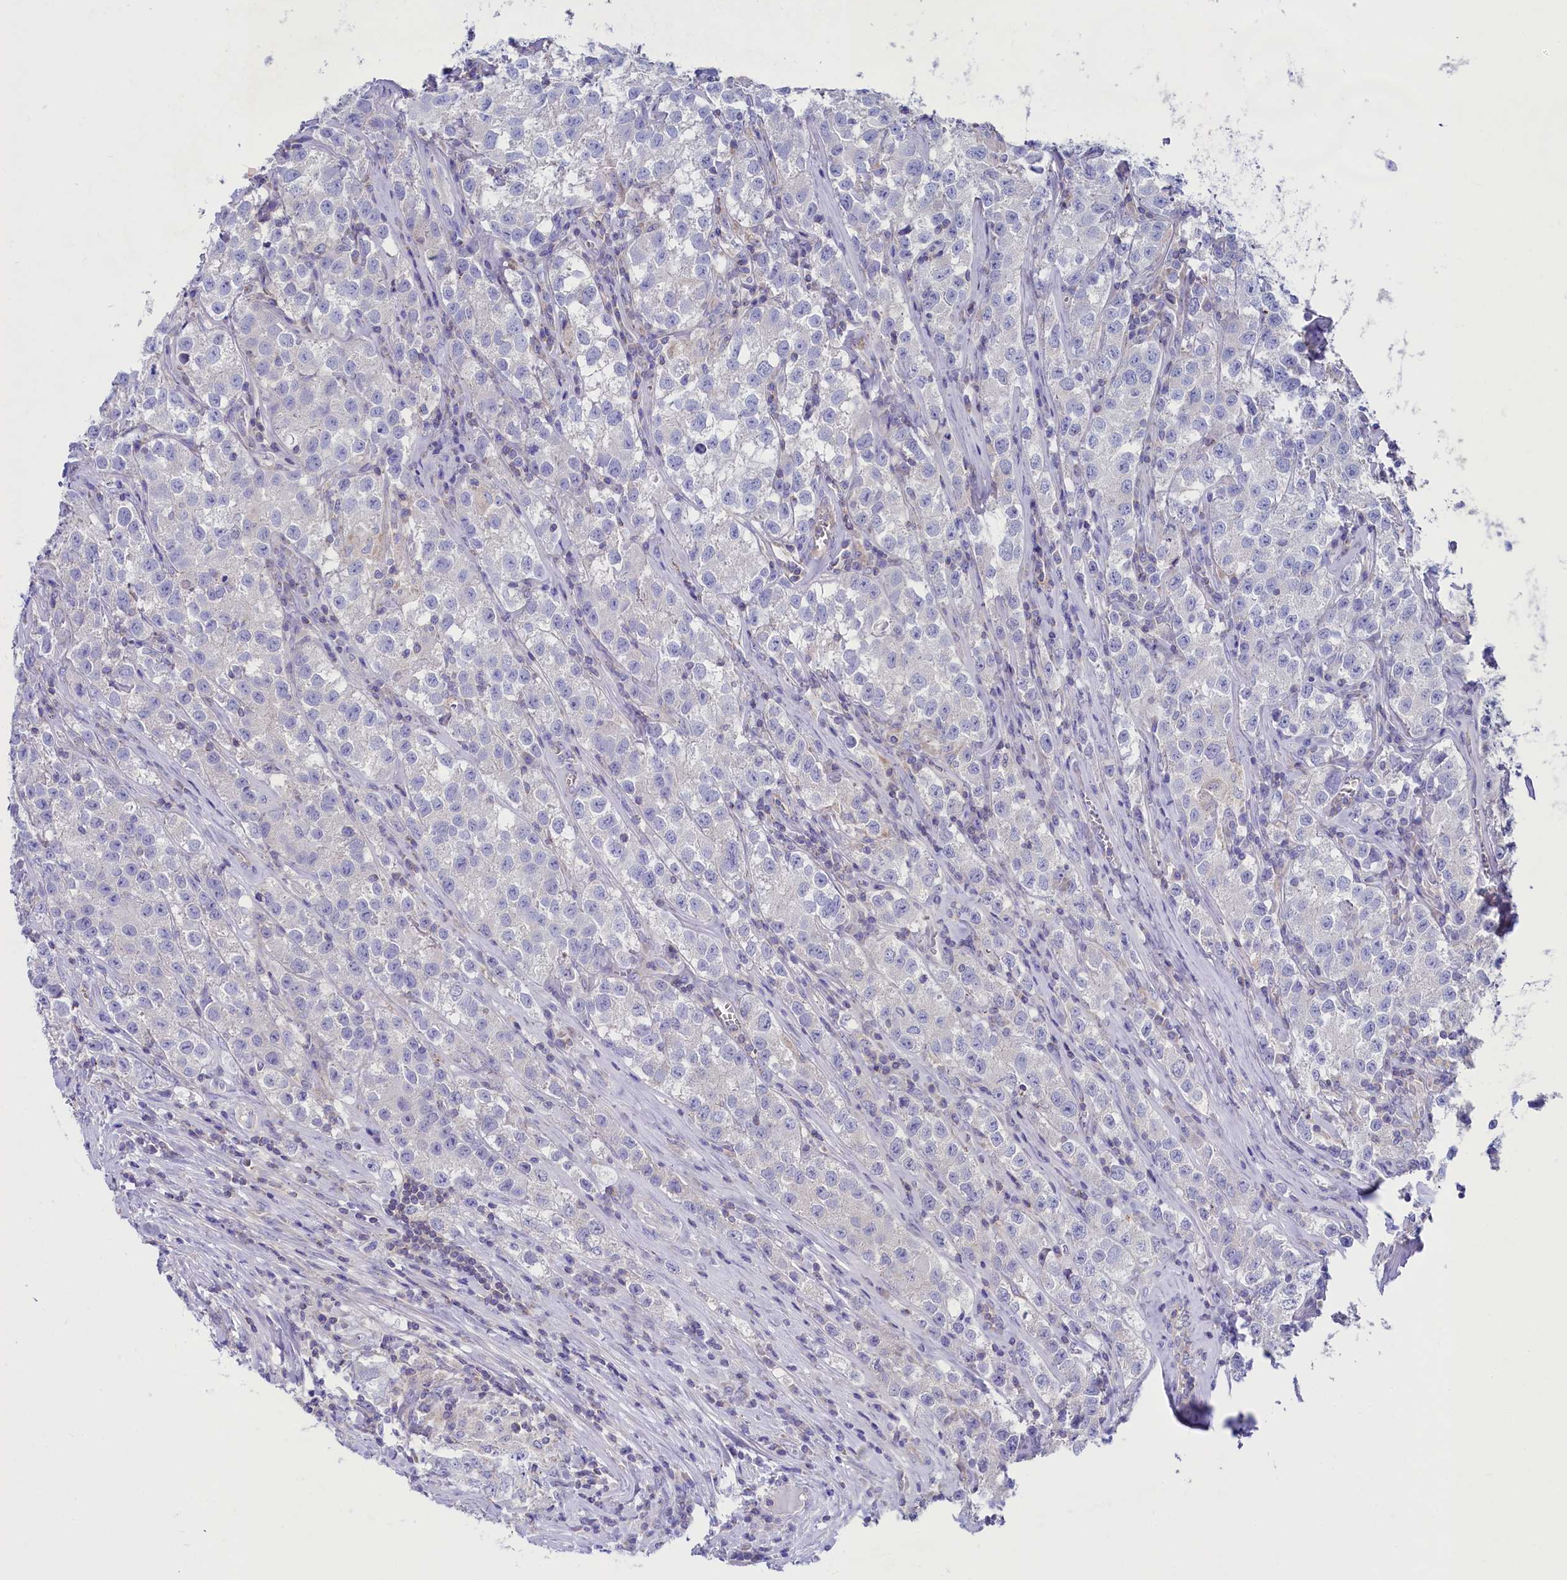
{"staining": {"intensity": "negative", "quantity": "none", "location": "none"}, "tissue": "testis cancer", "cell_type": "Tumor cells", "image_type": "cancer", "snomed": [{"axis": "morphology", "description": "Seminoma, NOS"}, {"axis": "morphology", "description": "Carcinoma, Embryonal, NOS"}, {"axis": "topography", "description": "Testis"}], "caption": "This is a image of immunohistochemistry (IHC) staining of testis cancer (embryonal carcinoma), which shows no positivity in tumor cells.", "gene": "VPS26B", "patient": {"sex": "male", "age": 43}}